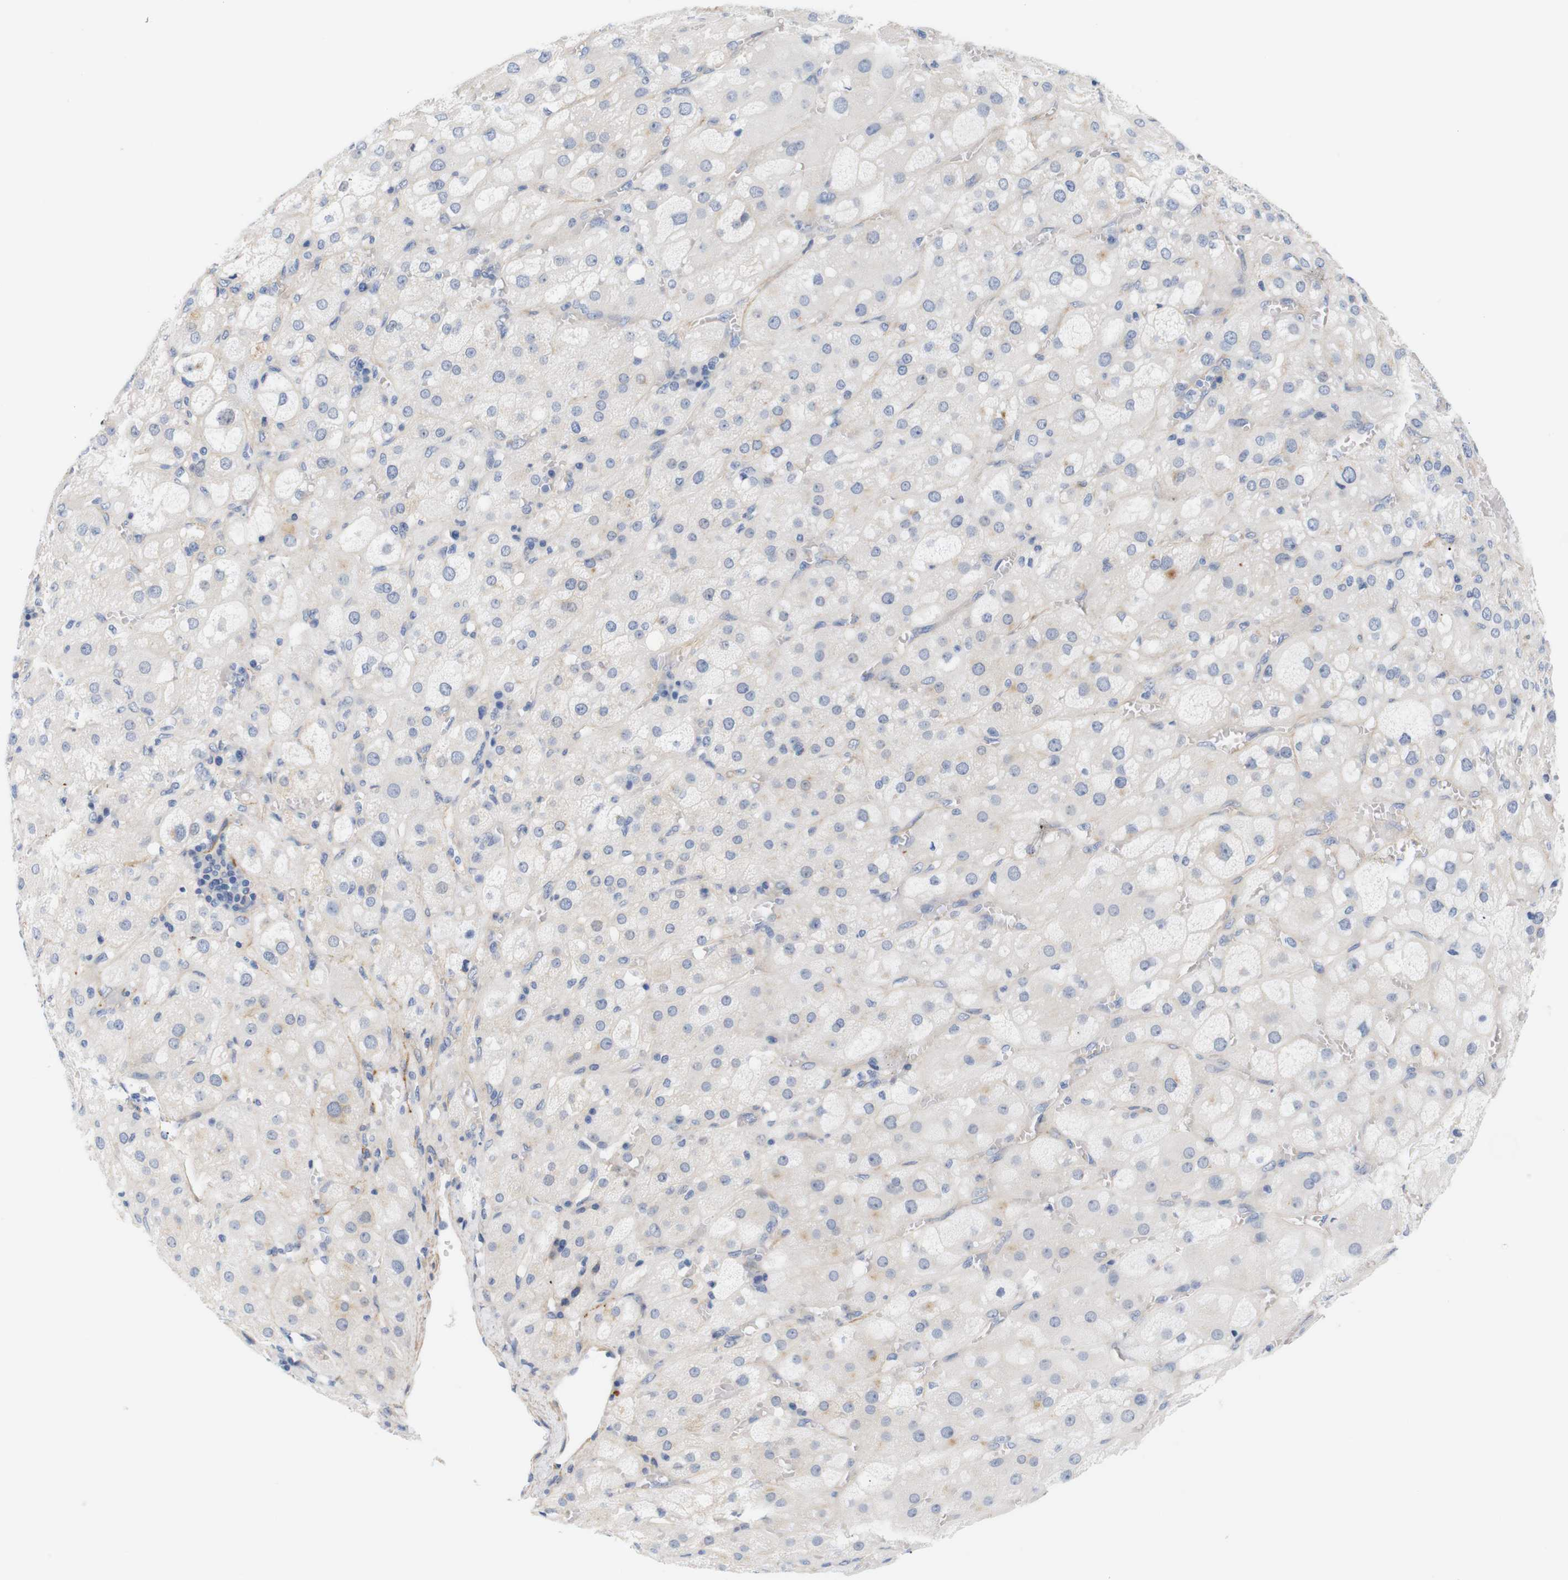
{"staining": {"intensity": "negative", "quantity": "none", "location": "none"}, "tissue": "adrenal gland", "cell_type": "Glandular cells", "image_type": "normal", "snomed": [{"axis": "morphology", "description": "Normal tissue, NOS"}, {"axis": "topography", "description": "Adrenal gland"}], "caption": "DAB (3,3'-diaminobenzidine) immunohistochemical staining of unremarkable human adrenal gland shows no significant staining in glandular cells.", "gene": "STMN3", "patient": {"sex": "female", "age": 47}}